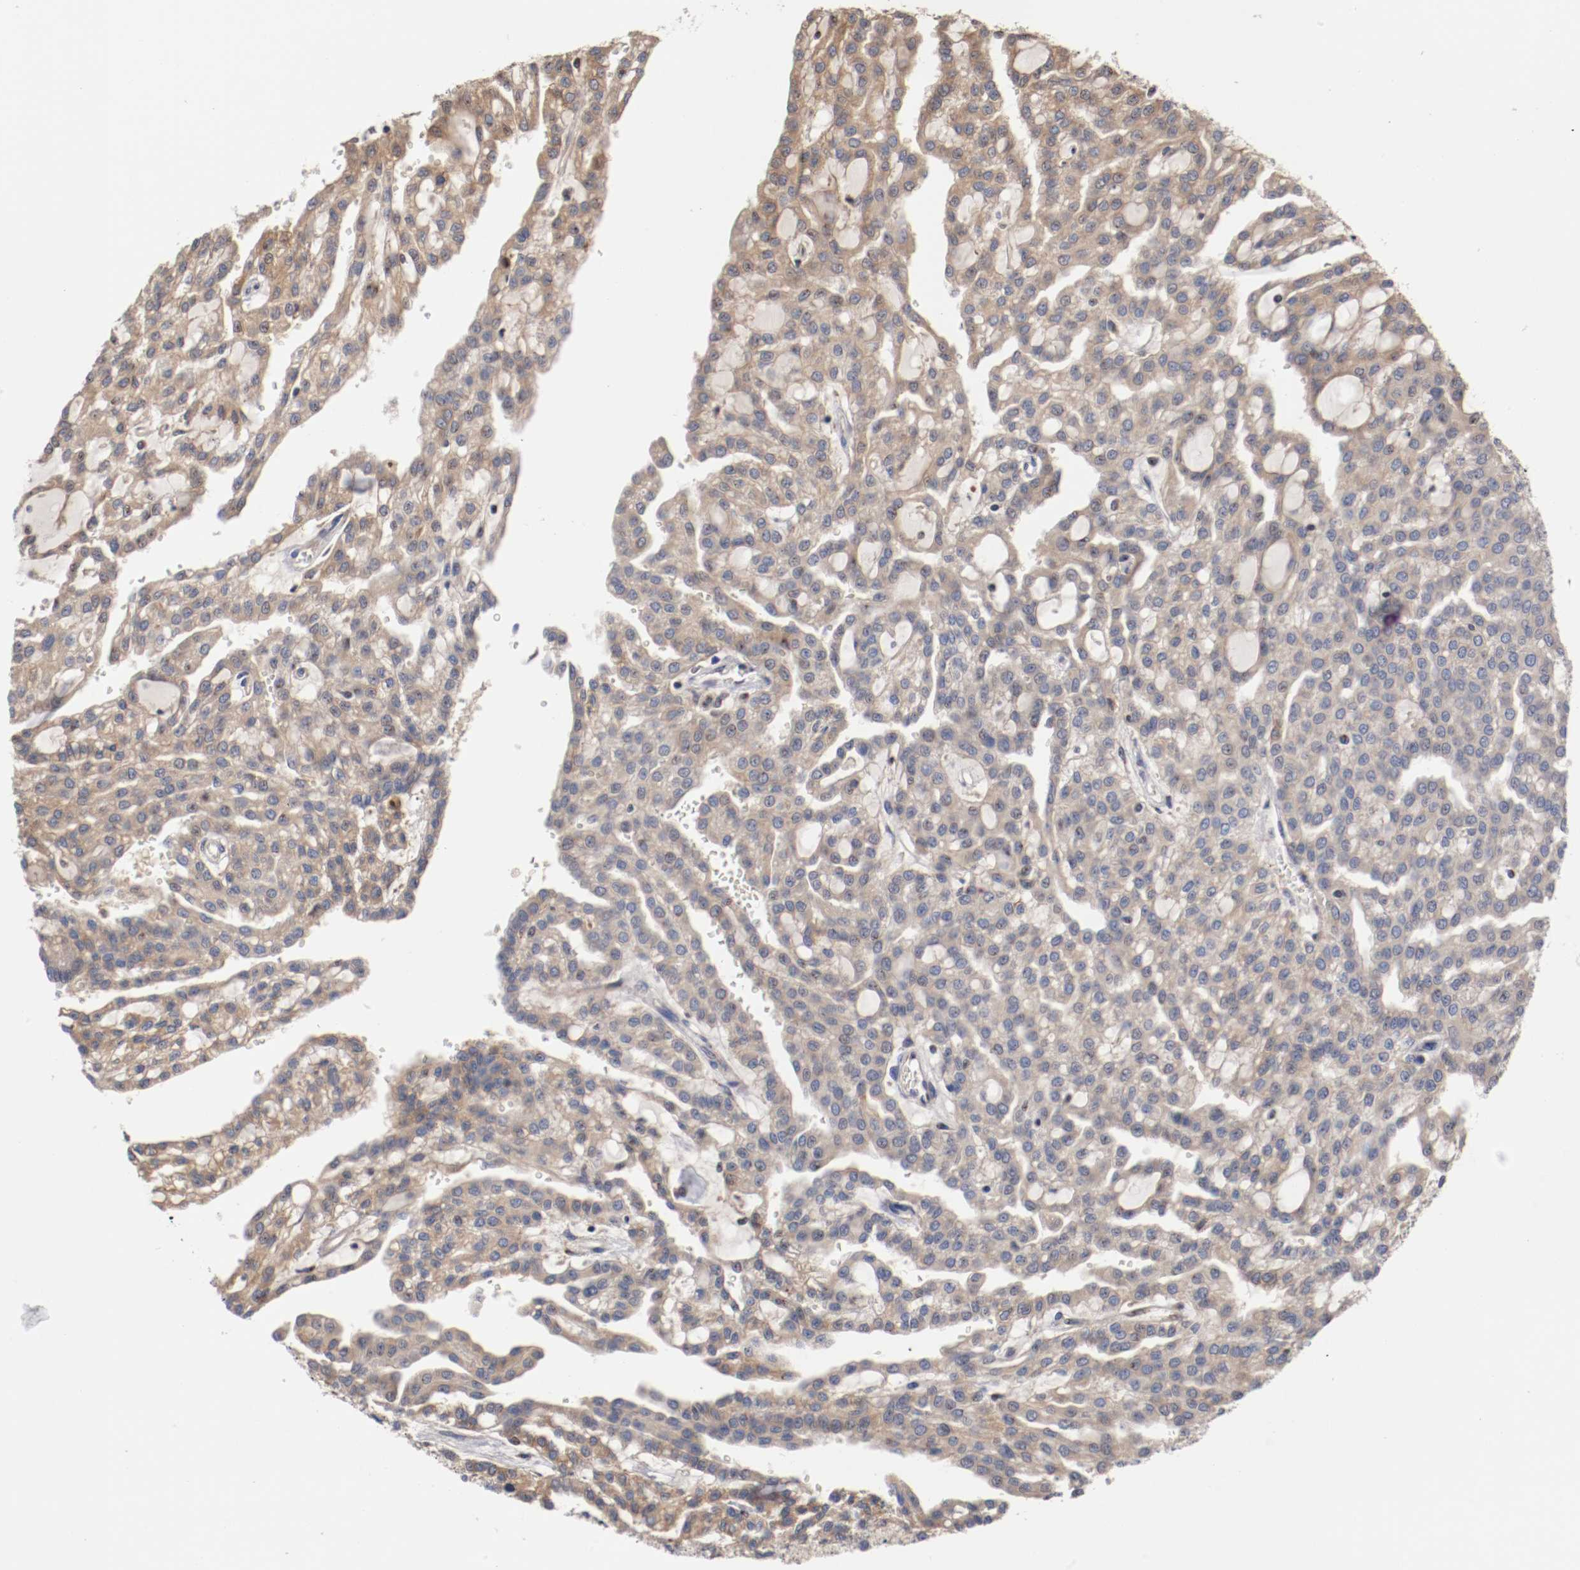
{"staining": {"intensity": "moderate", "quantity": ">75%", "location": "cytoplasmic/membranous"}, "tissue": "renal cancer", "cell_type": "Tumor cells", "image_type": "cancer", "snomed": [{"axis": "morphology", "description": "Adenocarcinoma, NOS"}, {"axis": "topography", "description": "Kidney"}], "caption": "High-magnification brightfield microscopy of renal cancer (adenocarcinoma) stained with DAB (3,3'-diaminobenzidine) (brown) and counterstained with hematoxylin (blue). tumor cells exhibit moderate cytoplasmic/membranous staining is identified in about>75% of cells.", "gene": "TNFSF13", "patient": {"sex": "male", "age": 63}}